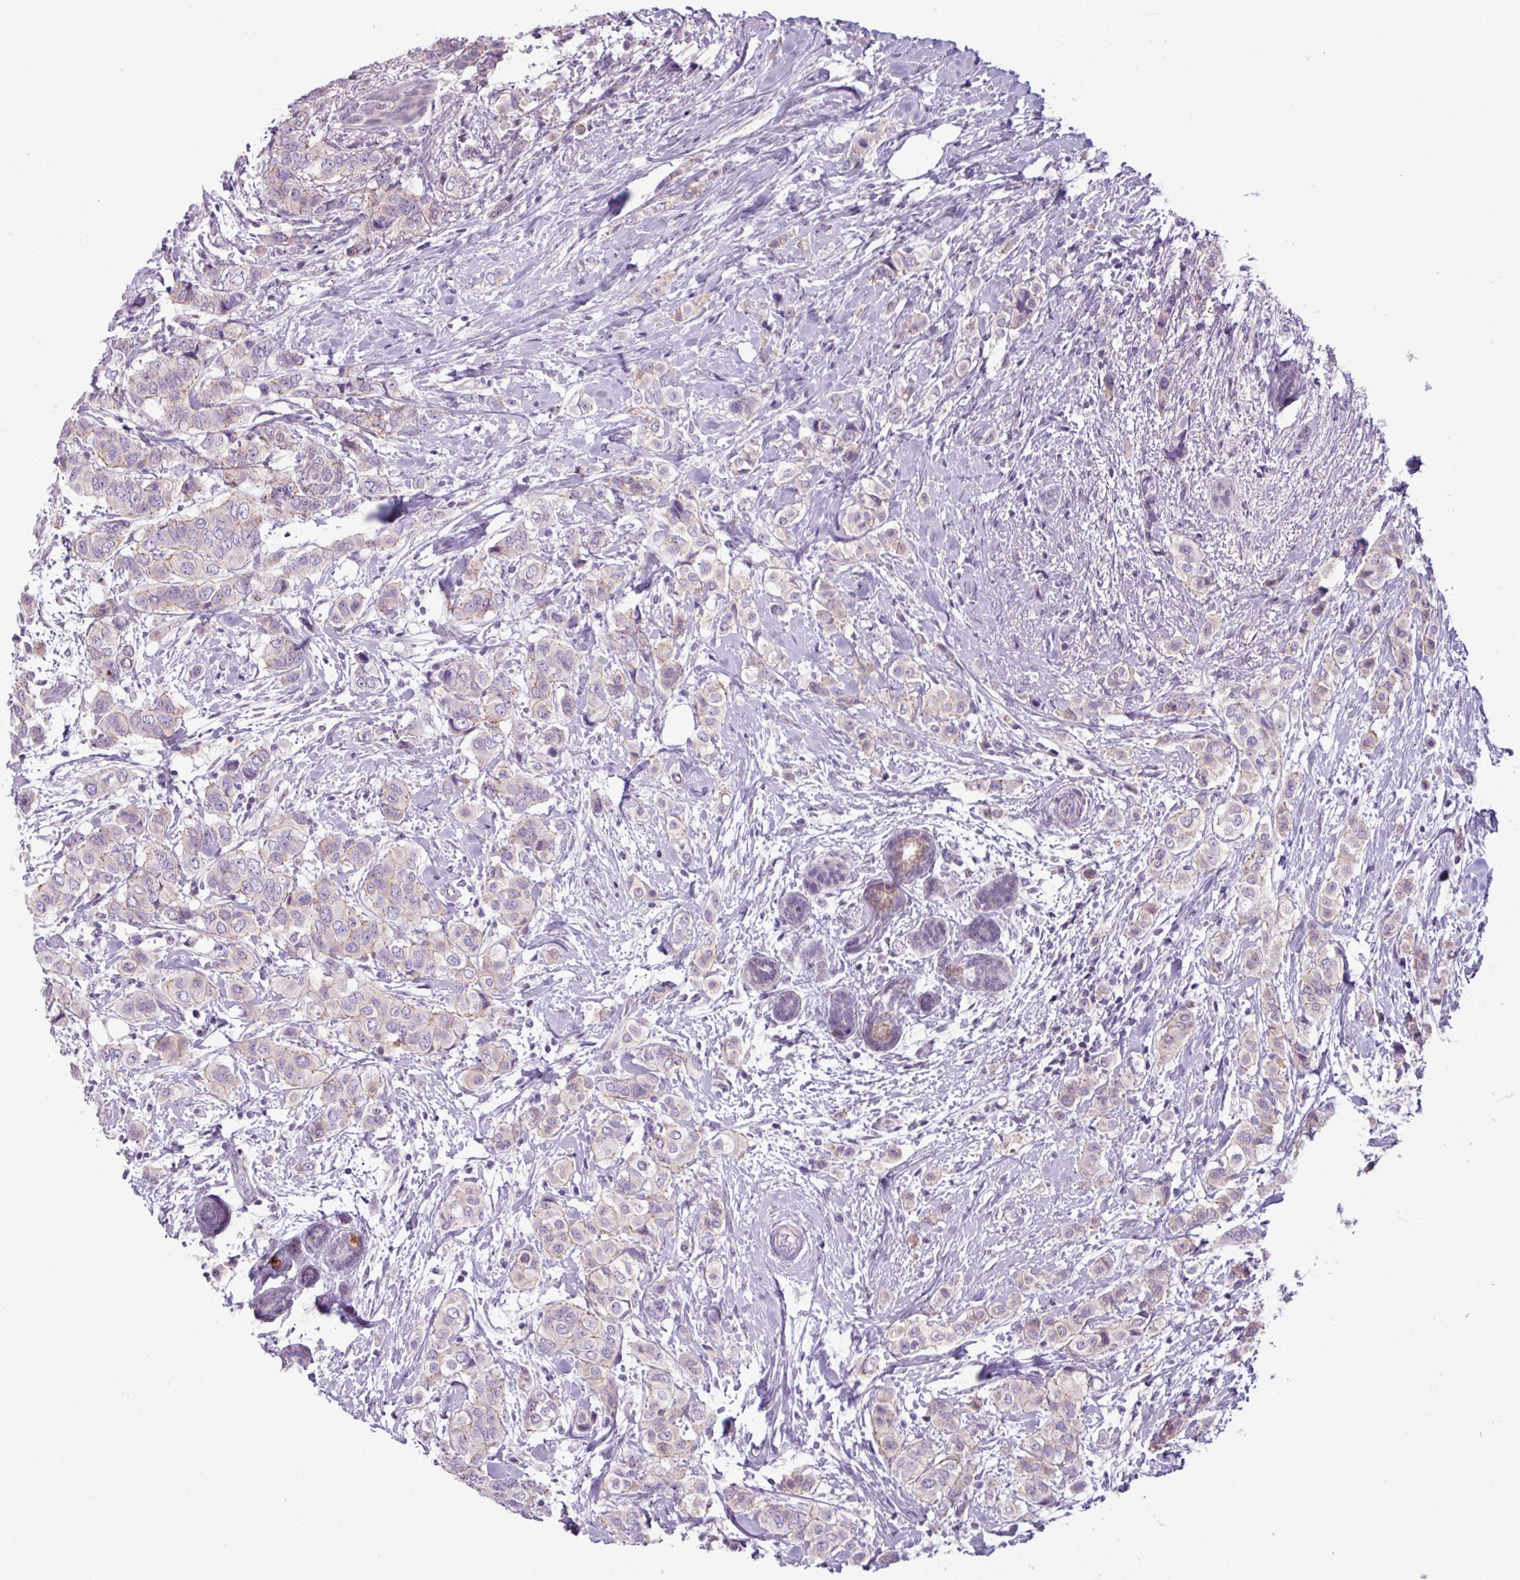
{"staining": {"intensity": "weak", "quantity": "<25%", "location": "cytoplasmic/membranous"}, "tissue": "breast cancer", "cell_type": "Tumor cells", "image_type": "cancer", "snomed": [{"axis": "morphology", "description": "Lobular carcinoma"}, {"axis": "topography", "description": "Breast"}], "caption": "Human breast cancer stained for a protein using immunohistochemistry (IHC) demonstrates no staining in tumor cells.", "gene": "PNMA6A", "patient": {"sex": "female", "age": 51}}